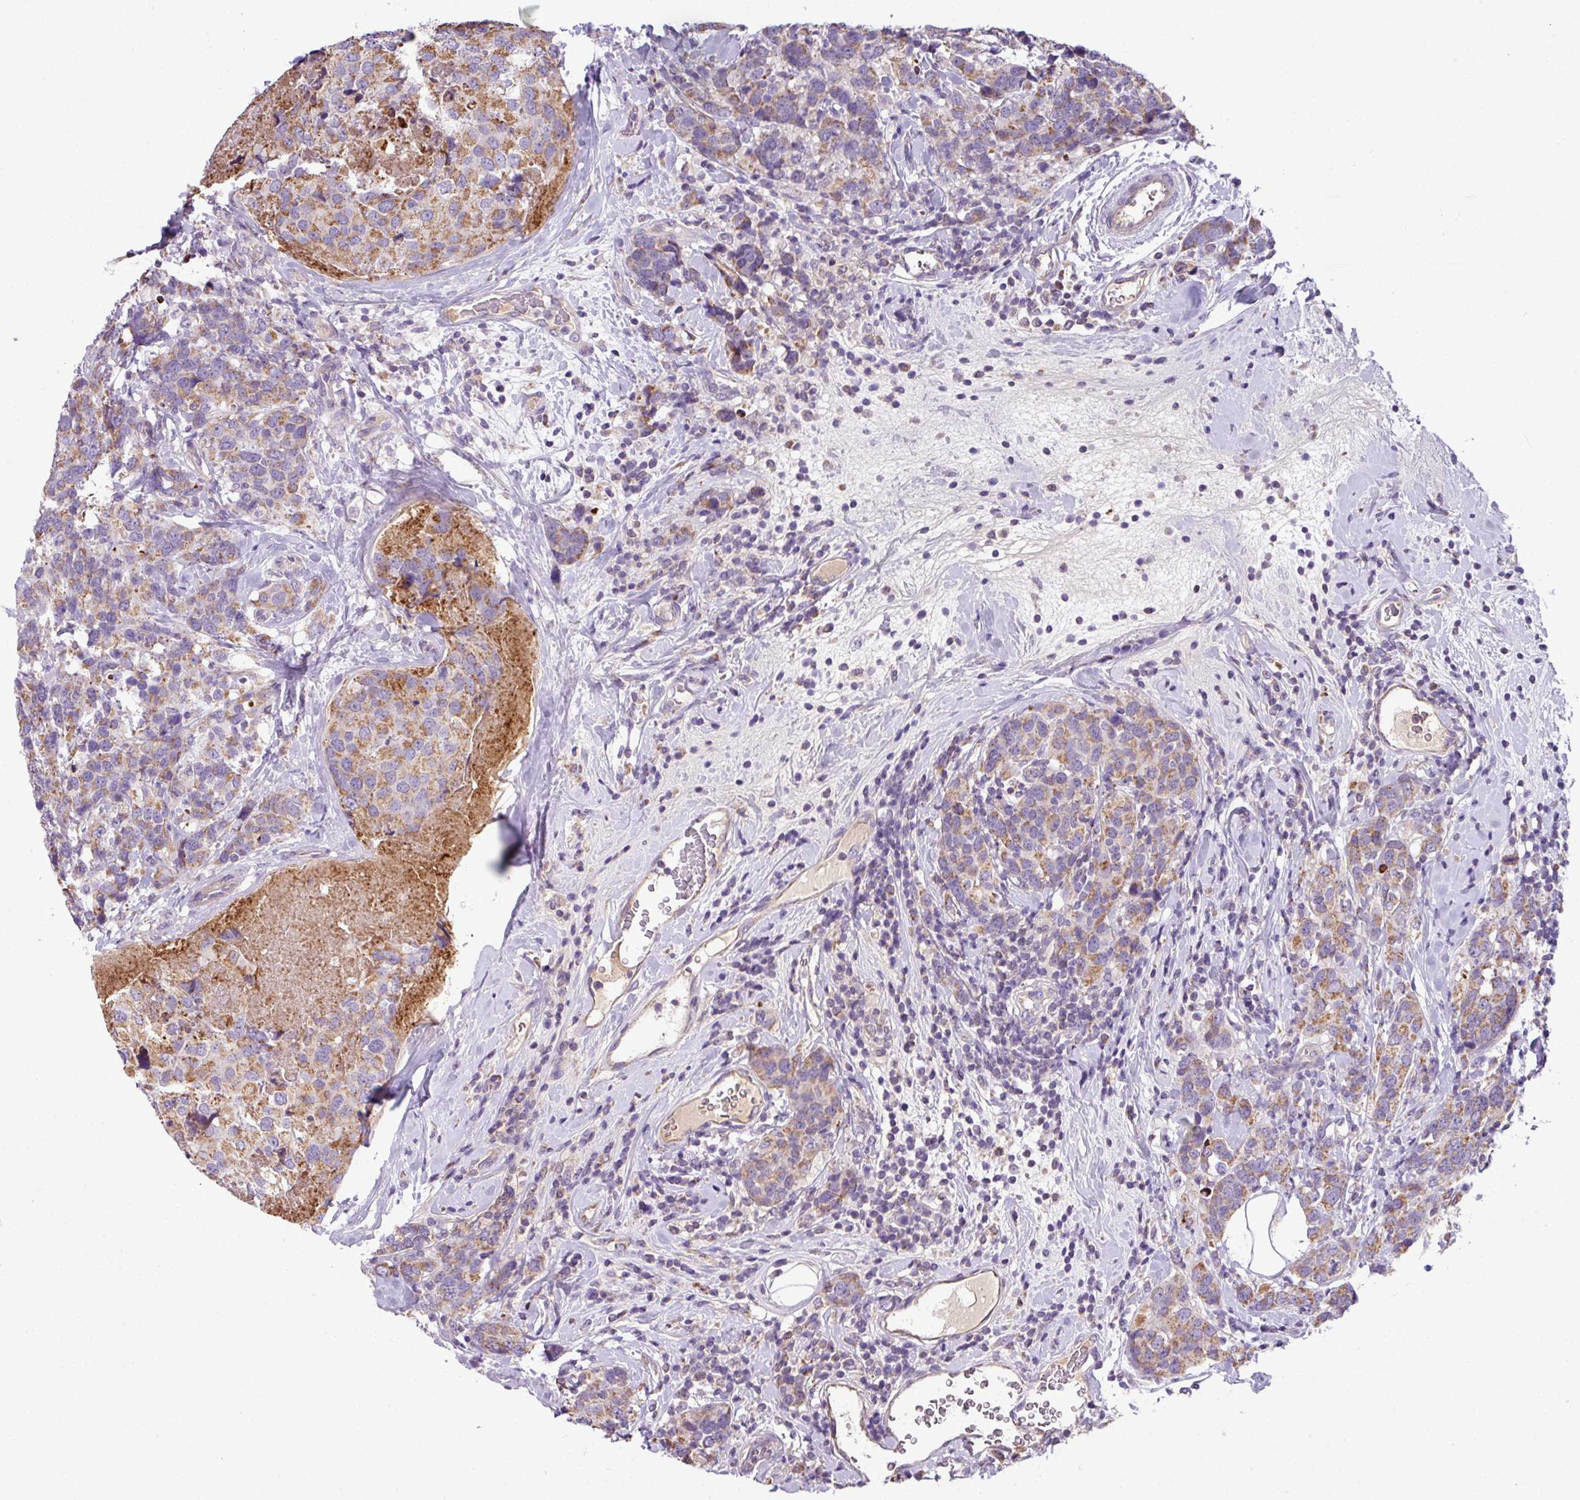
{"staining": {"intensity": "moderate", "quantity": ">75%", "location": "cytoplasmic/membranous"}, "tissue": "breast cancer", "cell_type": "Tumor cells", "image_type": "cancer", "snomed": [{"axis": "morphology", "description": "Lobular carcinoma"}, {"axis": "topography", "description": "Breast"}], "caption": "A high-resolution micrograph shows immunohistochemistry staining of breast lobular carcinoma, which shows moderate cytoplasmic/membranous expression in approximately >75% of tumor cells. Using DAB (brown) and hematoxylin (blue) stains, captured at high magnification using brightfield microscopy.", "gene": "LRRC9", "patient": {"sex": "female", "age": 59}}